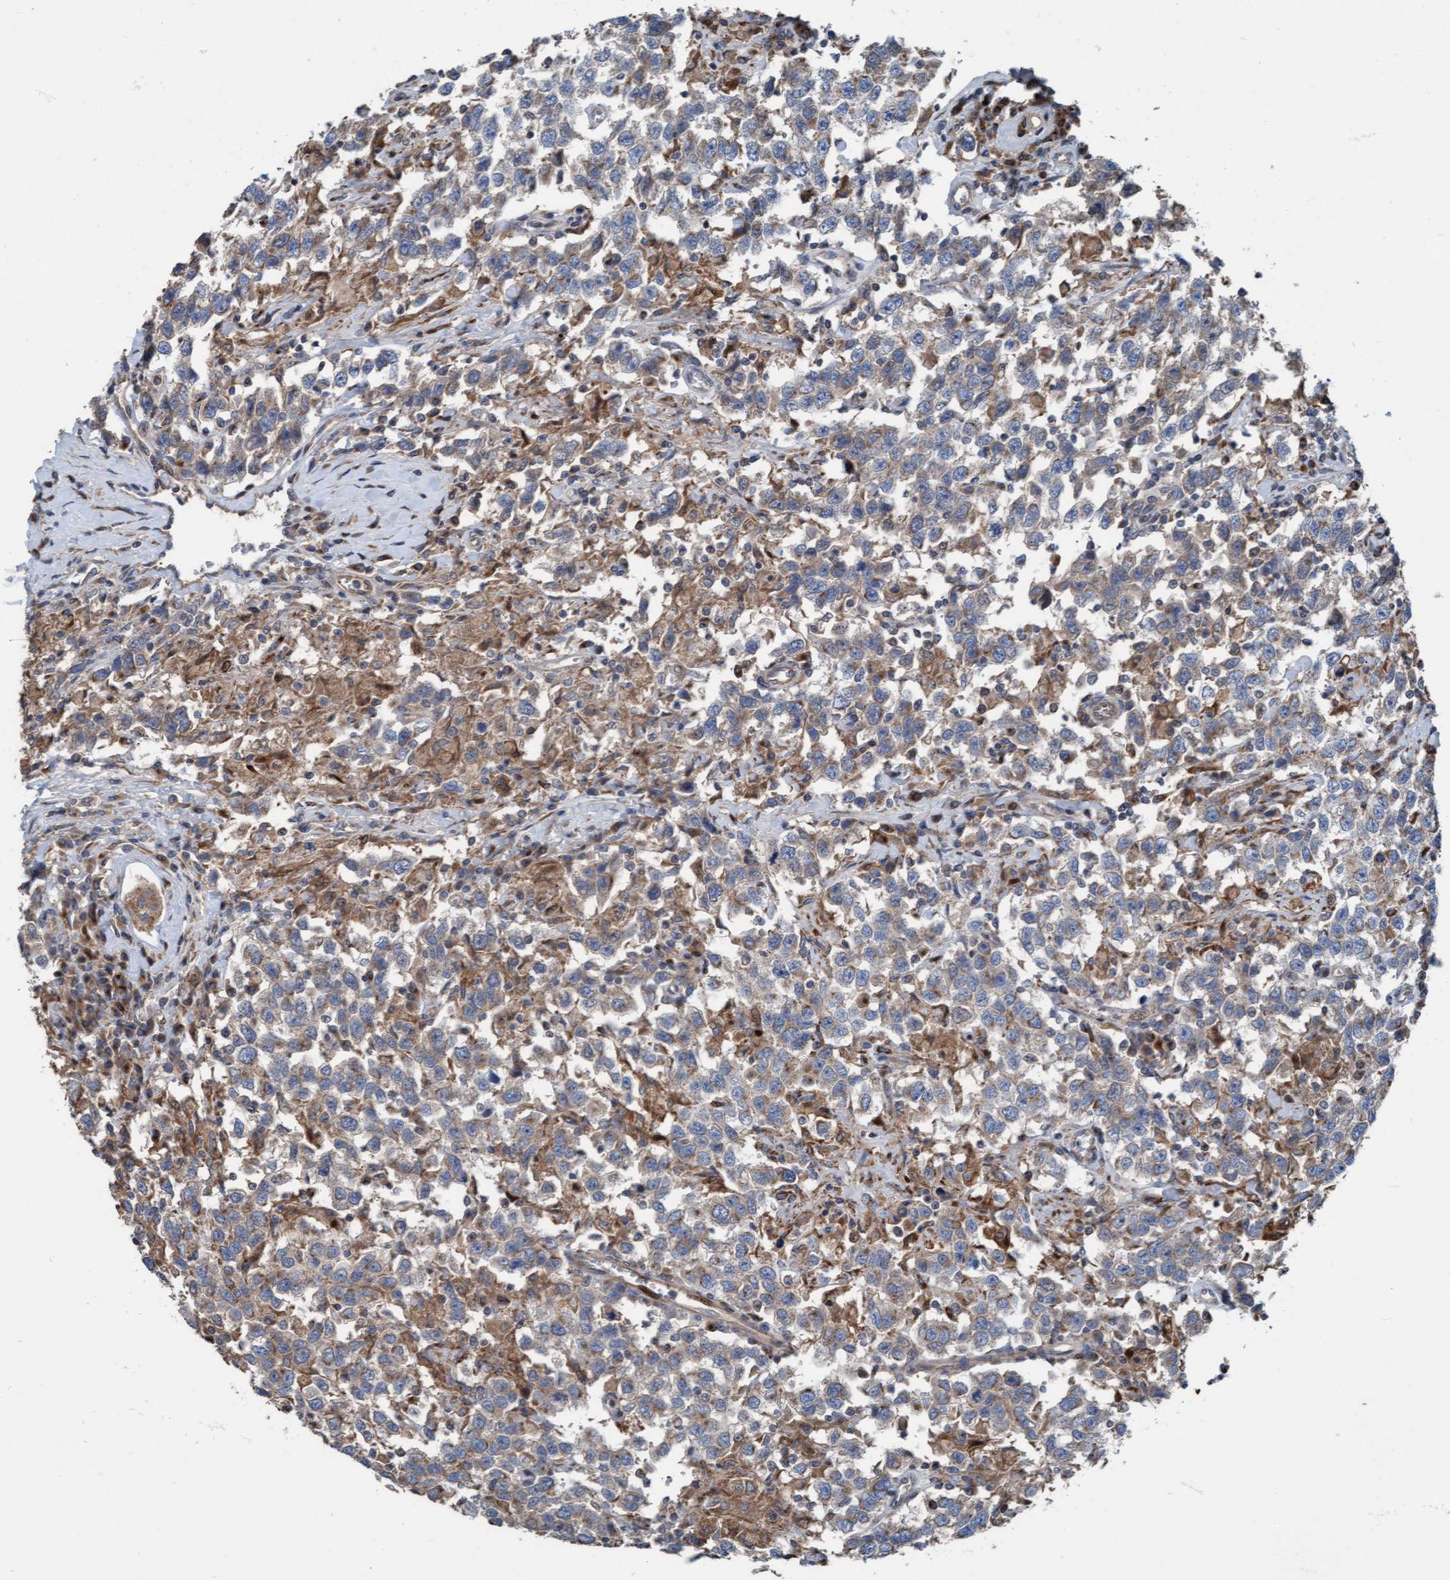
{"staining": {"intensity": "weak", "quantity": ">75%", "location": "cytoplasmic/membranous"}, "tissue": "testis cancer", "cell_type": "Tumor cells", "image_type": "cancer", "snomed": [{"axis": "morphology", "description": "Seminoma, NOS"}, {"axis": "topography", "description": "Testis"}], "caption": "About >75% of tumor cells in testis cancer (seminoma) reveal weak cytoplasmic/membranous protein staining as visualized by brown immunohistochemical staining.", "gene": "KLHL26", "patient": {"sex": "male", "age": 41}}